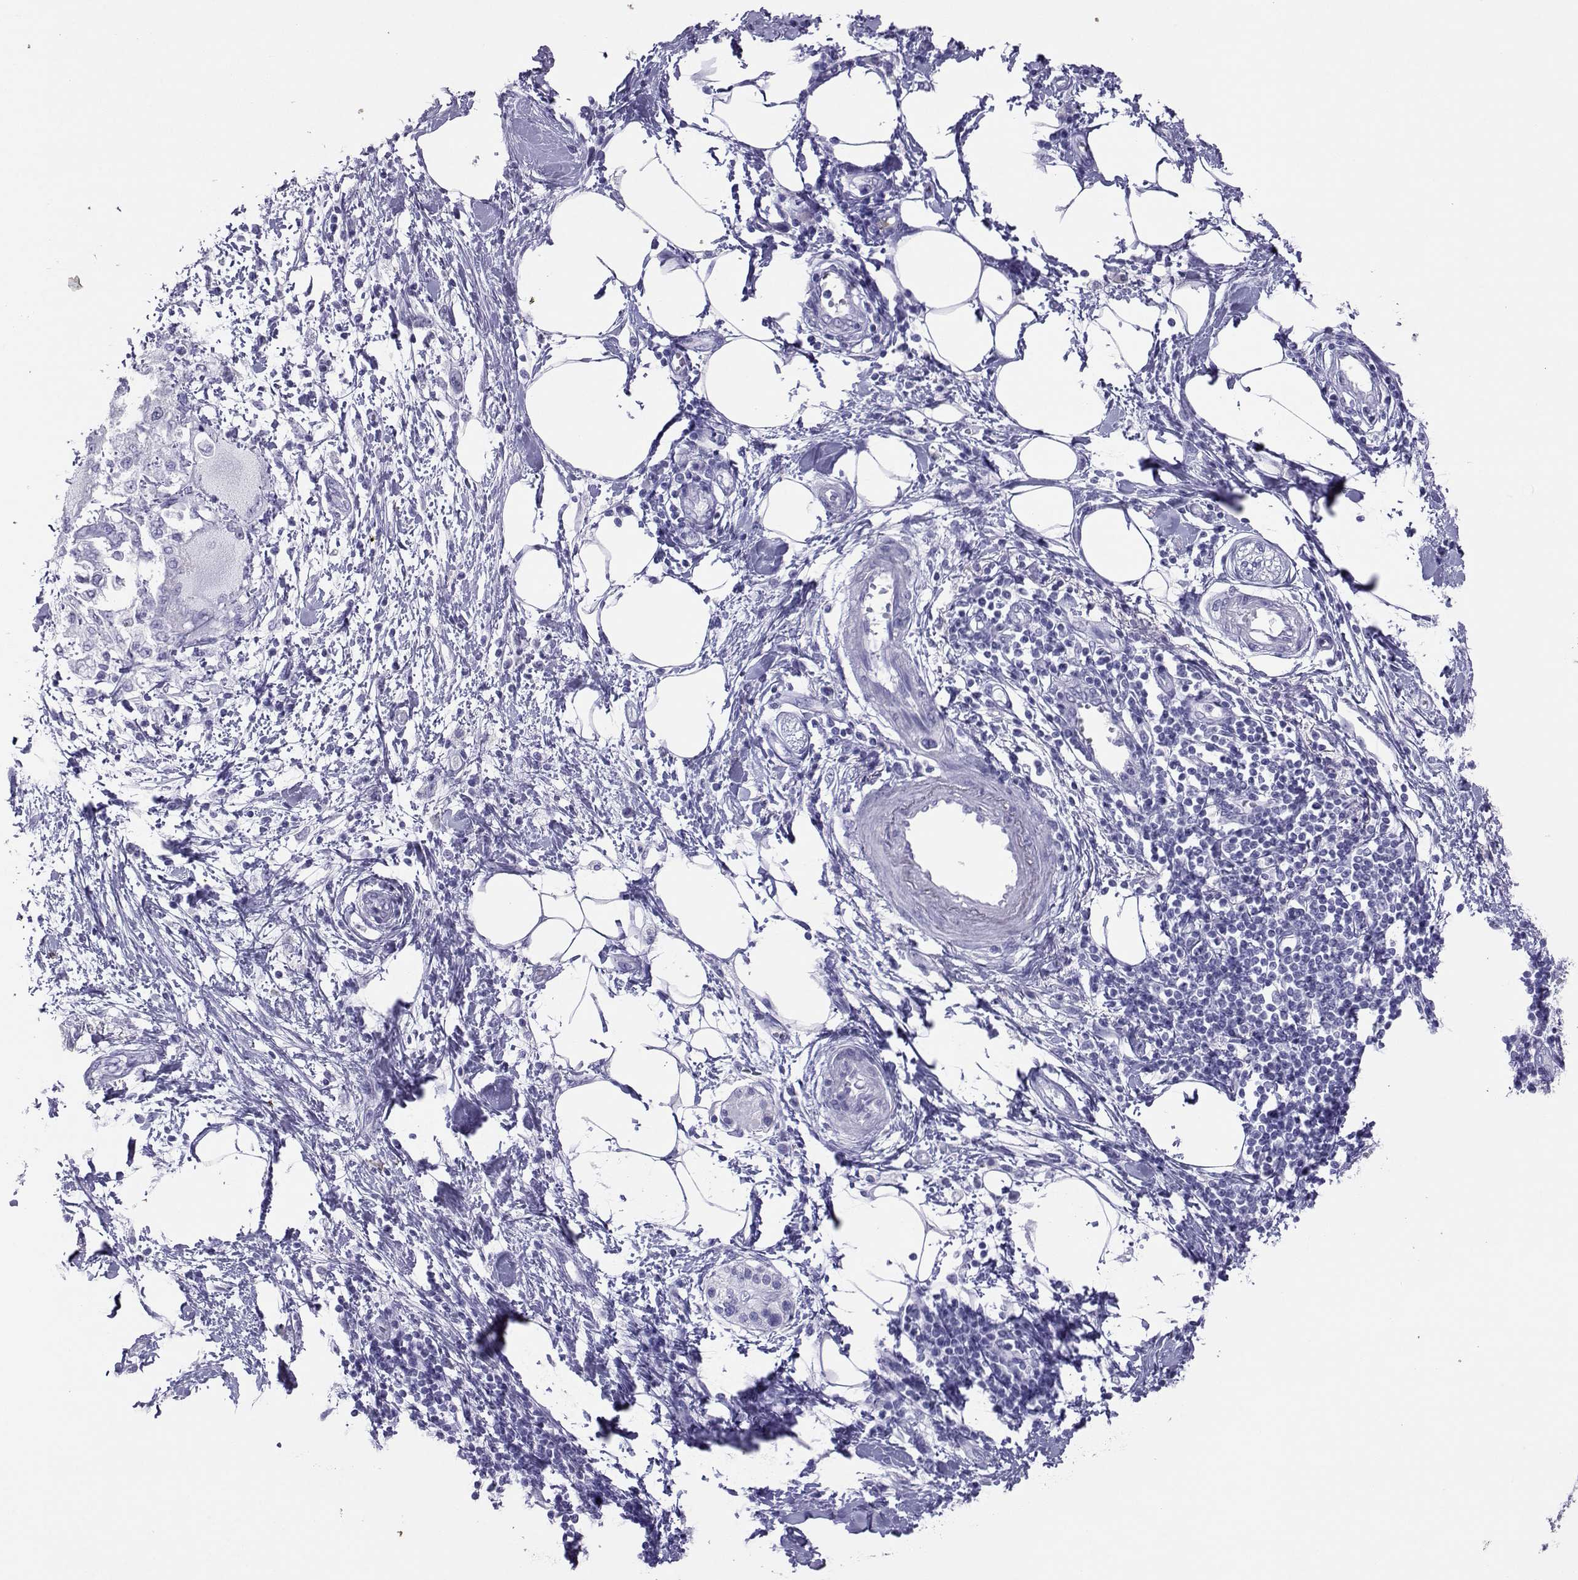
{"staining": {"intensity": "negative", "quantity": "none", "location": "none"}, "tissue": "pancreatic cancer", "cell_type": "Tumor cells", "image_type": "cancer", "snomed": [{"axis": "morphology", "description": "Normal tissue, NOS"}, {"axis": "morphology", "description": "Adenocarcinoma, NOS"}, {"axis": "topography", "description": "Pancreas"}, {"axis": "topography", "description": "Duodenum"}], "caption": "This is an immunohistochemistry (IHC) micrograph of adenocarcinoma (pancreatic). There is no staining in tumor cells.", "gene": "LORICRIN", "patient": {"sex": "female", "age": 60}}